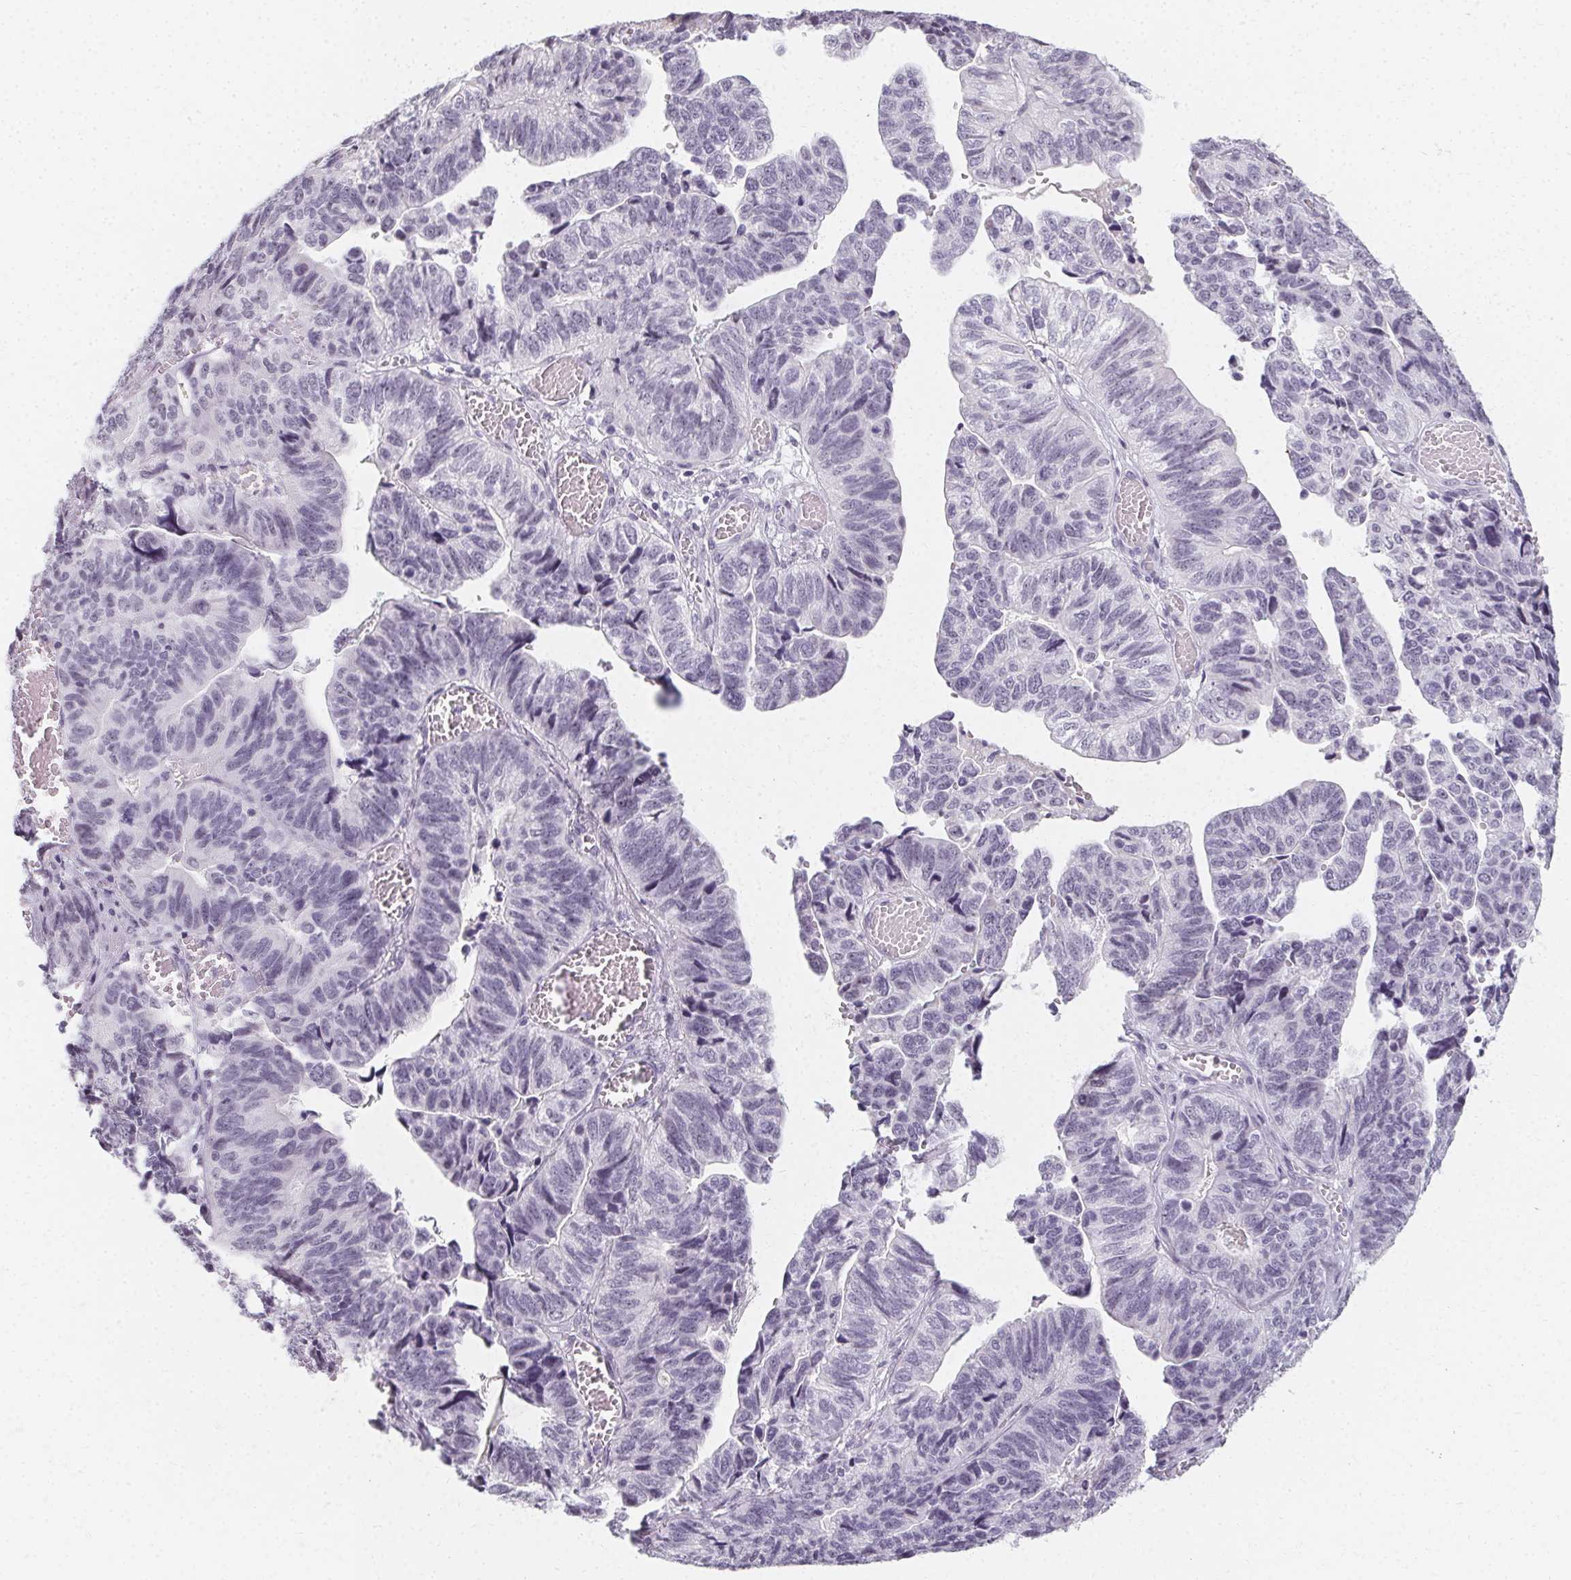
{"staining": {"intensity": "negative", "quantity": "none", "location": "none"}, "tissue": "stomach cancer", "cell_type": "Tumor cells", "image_type": "cancer", "snomed": [{"axis": "morphology", "description": "Adenocarcinoma, NOS"}, {"axis": "topography", "description": "Stomach, upper"}], "caption": "High power microscopy histopathology image of an IHC histopathology image of stomach cancer, revealing no significant staining in tumor cells.", "gene": "SYNPR", "patient": {"sex": "female", "age": 67}}